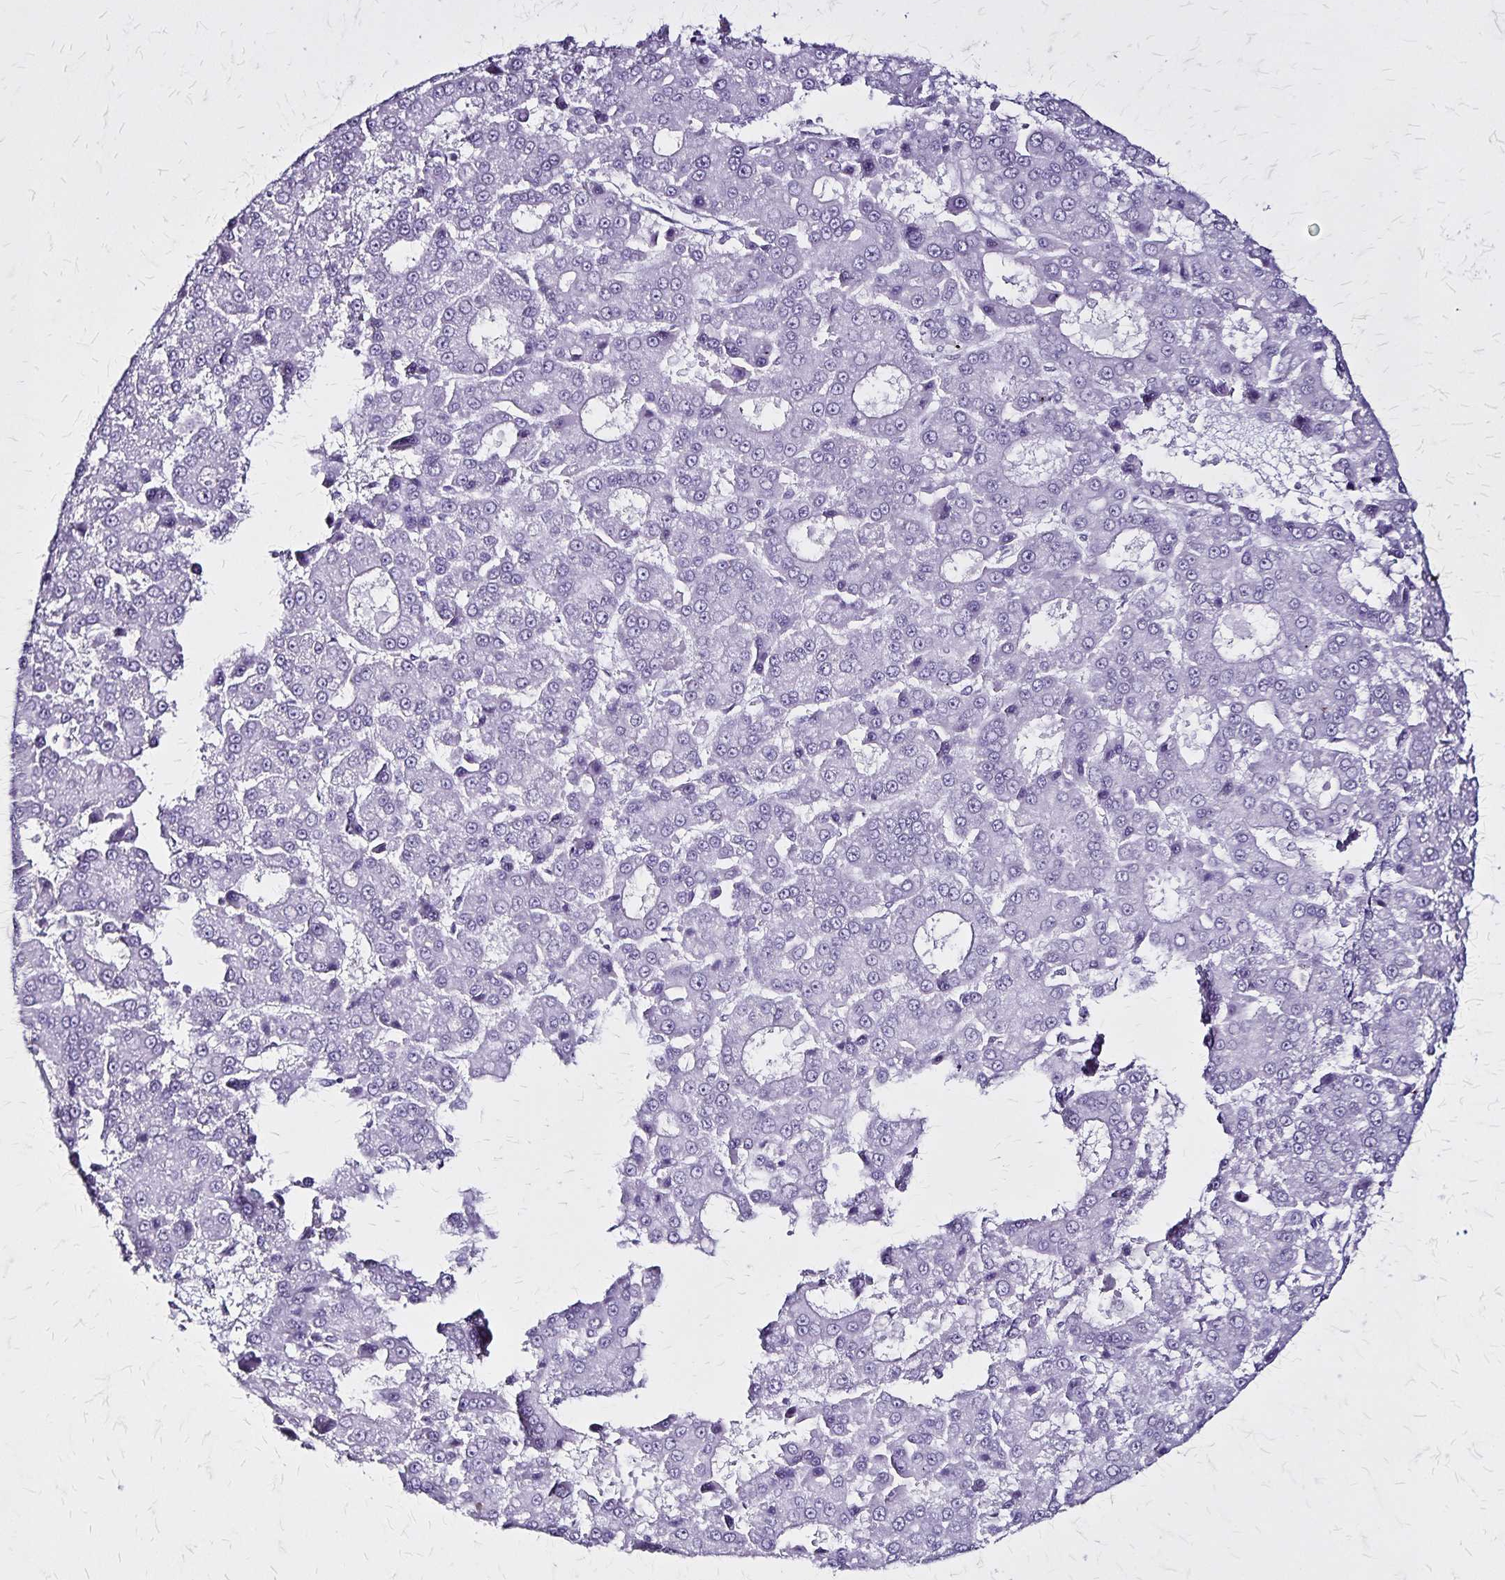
{"staining": {"intensity": "negative", "quantity": "none", "location": "none"}, "tissue": "liver cancer", "cell_type": "Tumor cells", "image_type": "cancer", "snomed": [{"axis": "morphology", "description": "Carcinoma, Hepatocellular, NOS"}, {"axis": "topography", "description": "Liver"}], "caption": "This is an immunohistochemistry photomicrograph of human liver hepatocellular carcinoma. There is no expression in tumor cells.", "gene": "KRT2", "patient": {"sex": "male", "age": 70}}